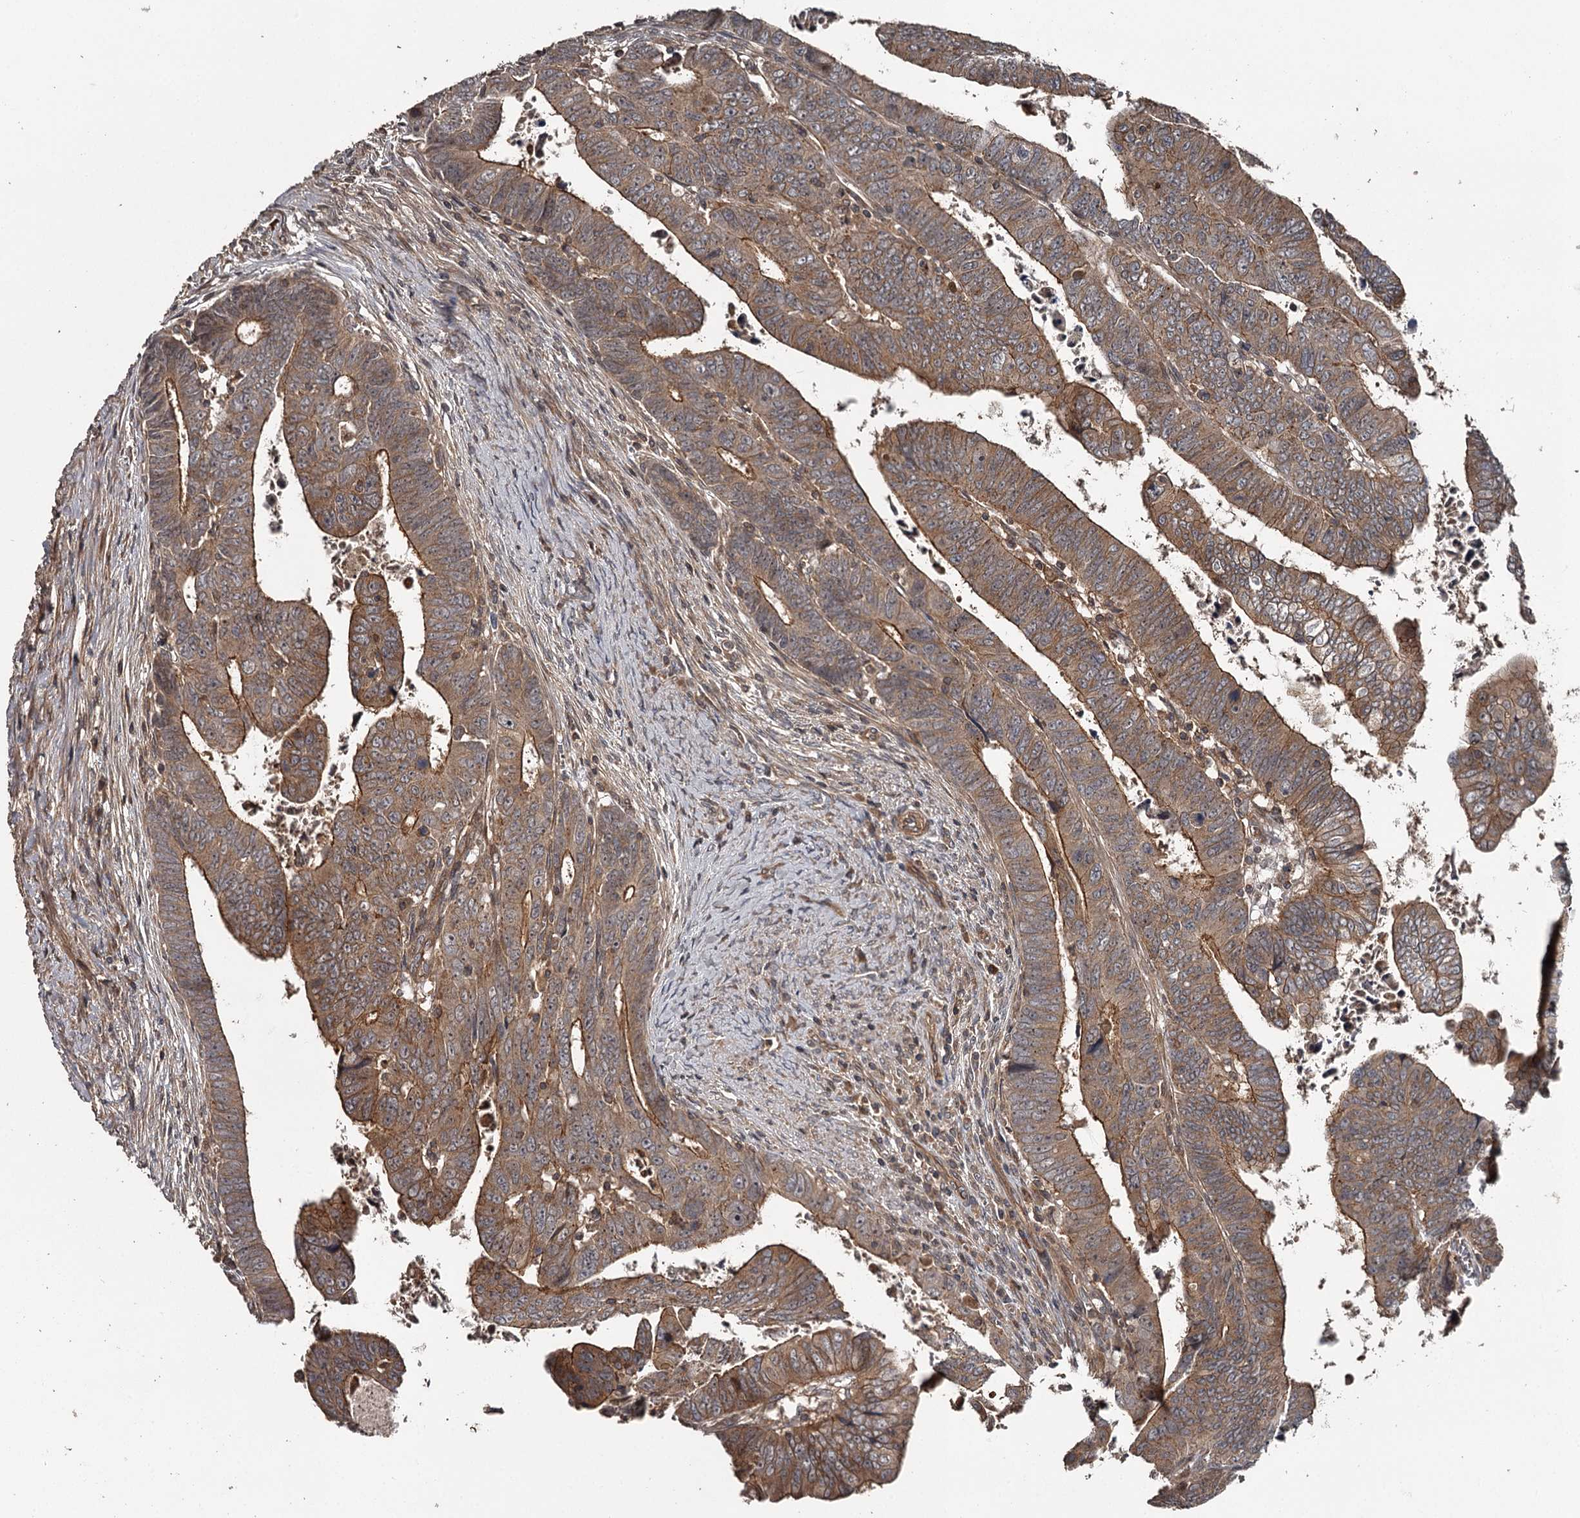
{"staining": {"intensity": "strong", "quantity": ">75%", "location": "cytoplasmic/membranous"}, "tissue": "colorectal cancer", "cell_type": "Tumor cells", "image_type": "cancer", "snomed": [{"axis": "morphology", "description": "Normal tissue, NOS"}, {"axis": "morphology", "description": "Adenocarcinoma, NOS"}, {"axis": "topography", "description": "Rectum"}], "caption": "Approximately >75% of tumor cells in colorectal cancer display strong cytoplasmic/membranous protein staining as visualized by brown immunohistochemical staining.", "gene": "RAB21", "patient": {"sex": "female", "age": 65}}